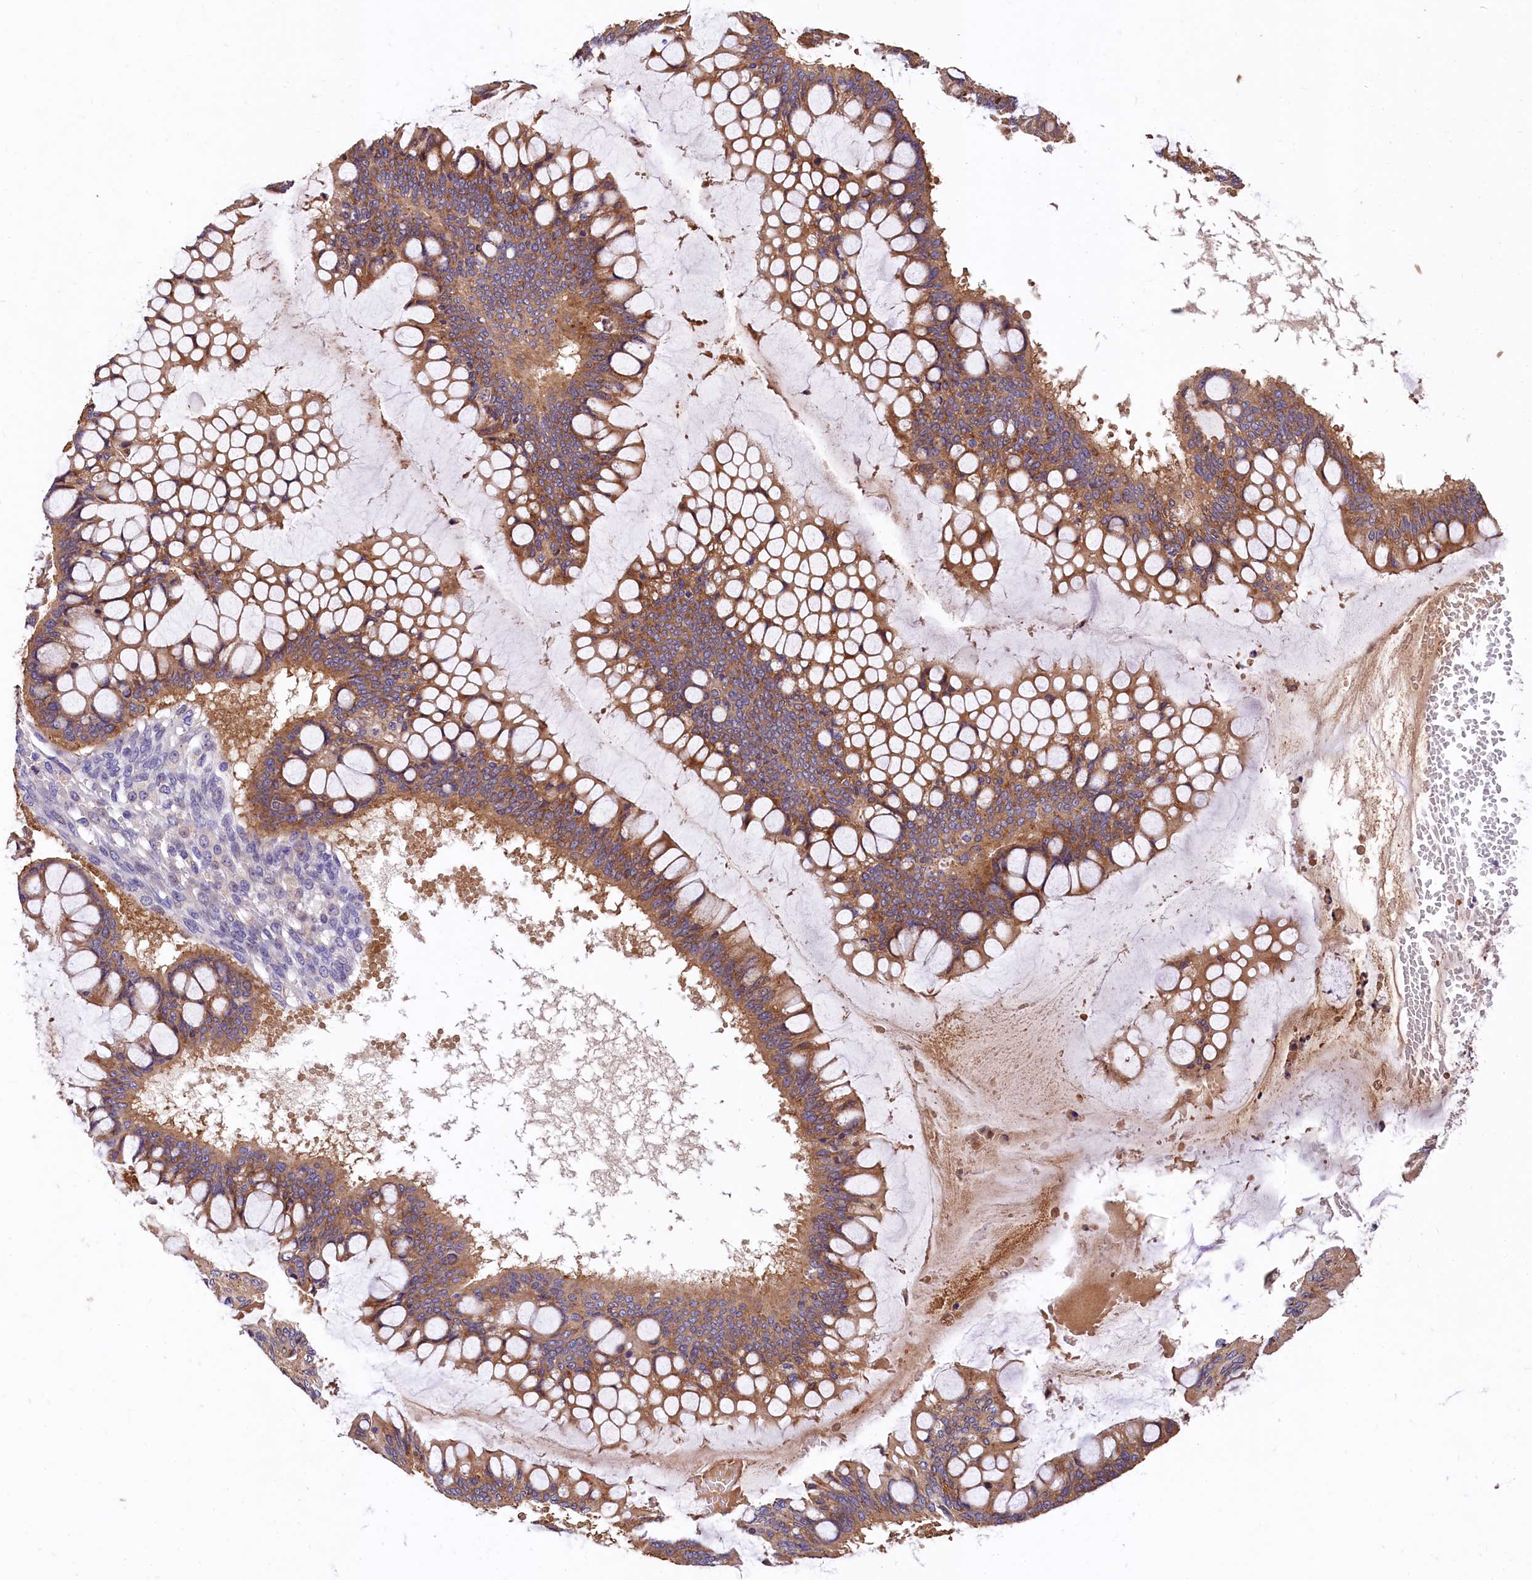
{"staining": {"intensity": "moderate", "quantity": ">75%", "location": "cytoplasmic/membranous"}, "tissue": "ovarian cancer", "cell_type": "Tumor cells", "image_type": "cancer", "snomed": [{"axis": "morphology", "description": "Cystadenocarcinoma, mucinous, NOS"}, {"axis": "topography", "description": "Ovary"}], "caption": "Ovarian mucinous cystadenocarcinoma was stained to show a protein in brown. There is medium levels of moderate cytoplasmic/membranous expression in about >75% of tumor cells. (DAB (3,3'-diaminobenzidine) = brown stain, brightfield microscopy at high magnification).", "gene": "EPS8L2", "patient": {"sex": "female", "age": 73}}